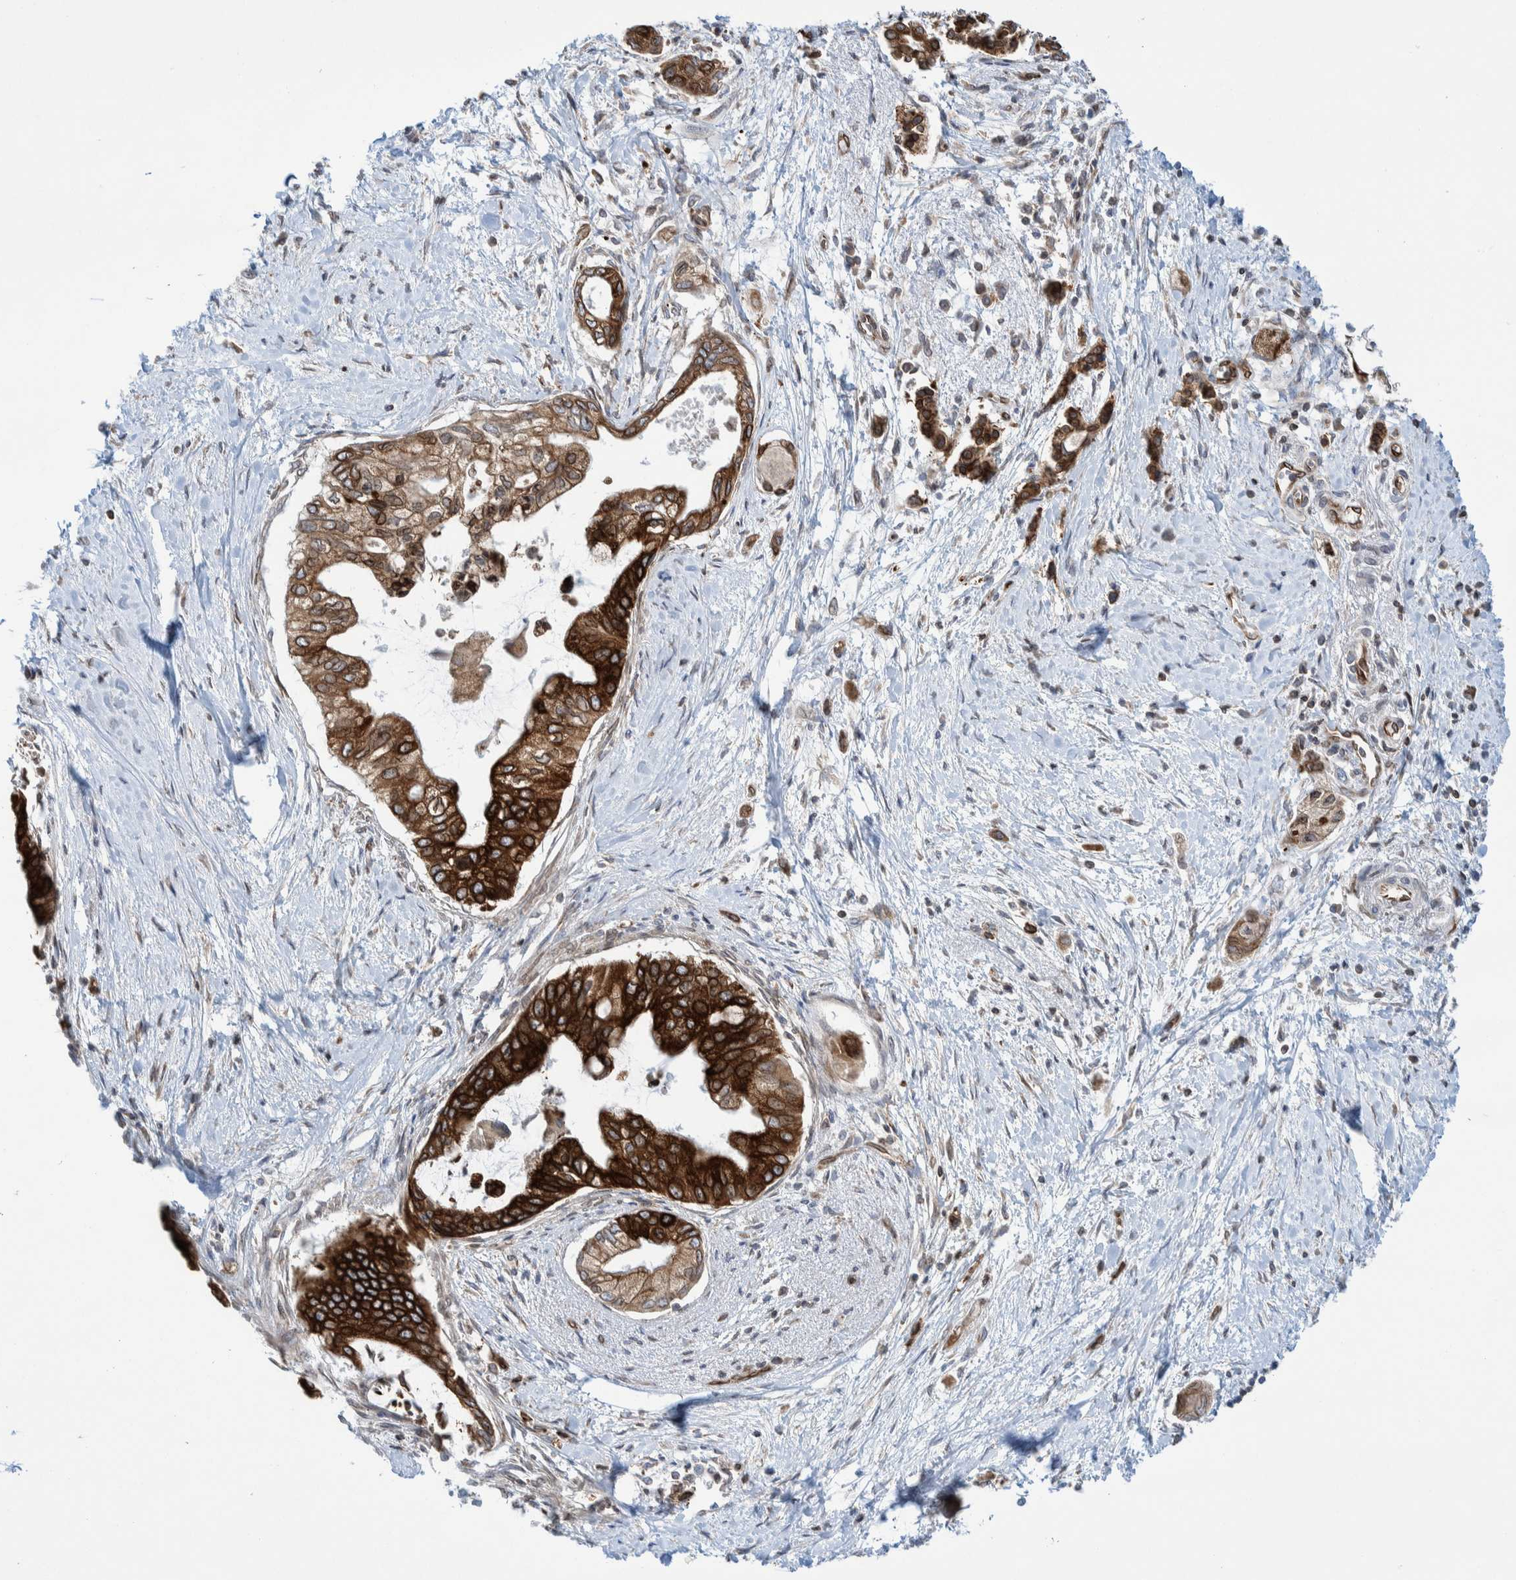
{"staining": {"intensity": "strong", "quantity": ">75%", "location": "cytoplasmic/membranous"}, "tissue": "pancreatic cancer", "cell_type": "Tumor cells", "image_type": "cancer", "snomed": [{"axis": "morphology", "description": "Adenocarcinoma, NOS"}, {"axis": "topography", "description": "Pancreas"}], "caption": "Human pancreatic cancer stained with a brown dye displays strong cytoplasmic/membranous positive staining in about >75% of tumor cells.", "gene": "THEM6", "patient": {"sex": "male", "age": 59}}